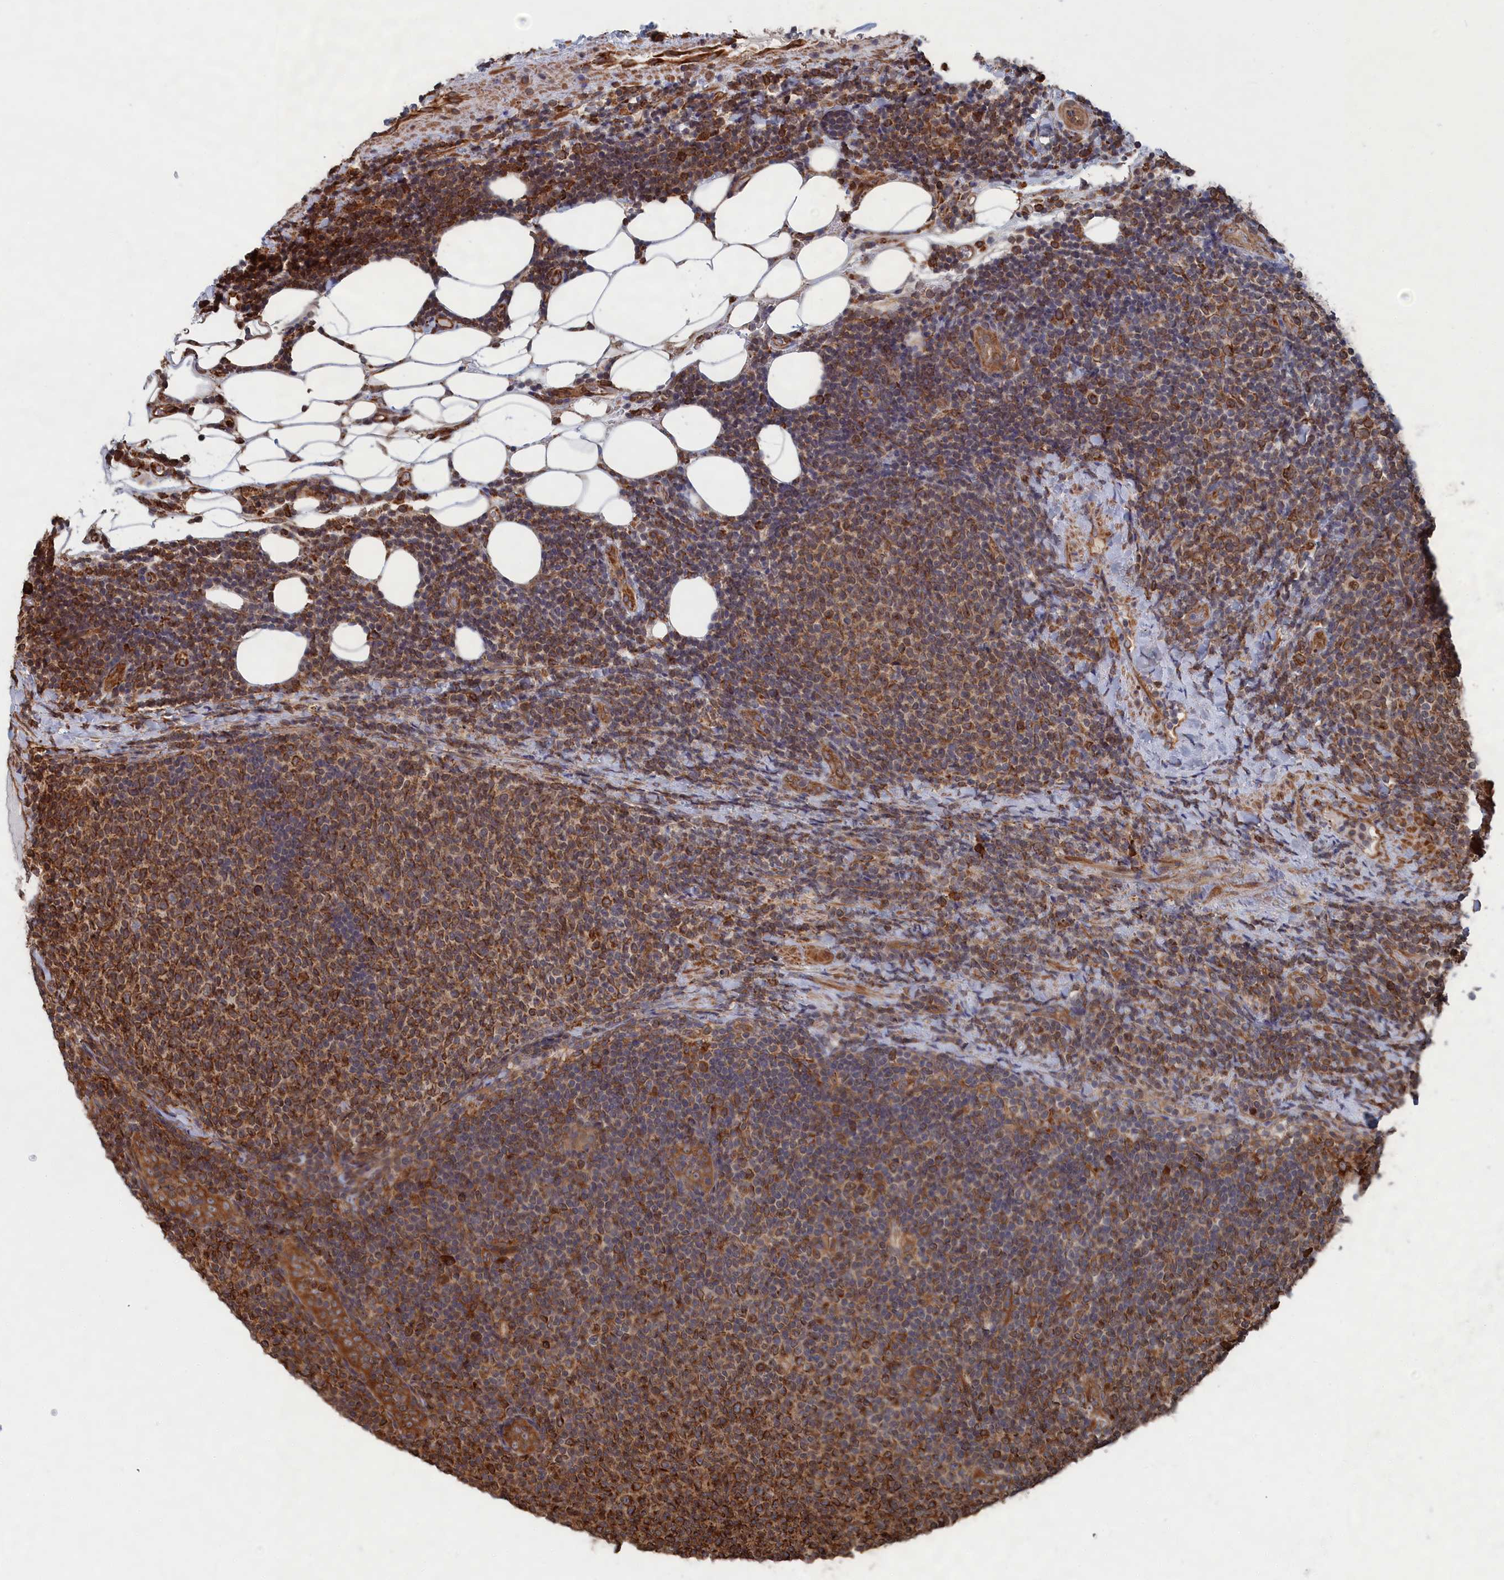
{"staining": {"intensity": "strong", "quantity": "25%-75%", "location": "cytoplasmic/membranous"}, "tissue": "lymphoma", "cell_type": "Tumor cells", "image_type": "cancer", "snomed": [{"axis": "morphology", "description": "Malignant lymphoma, non-Hodgkin's type, Low grade"}, {"axis": "topography", "description": "Lymph node"}], "caption": "Low-grade malignant lymphoma, non-Hodgkin's type was stained to show a protein in brown. There is high levels of strong cytoplasmic/membranous positivity in approximately 25%-75% of tumor cells.", "gene": "BPIFB6", "patient": {"sex": "male", "age": 66}}